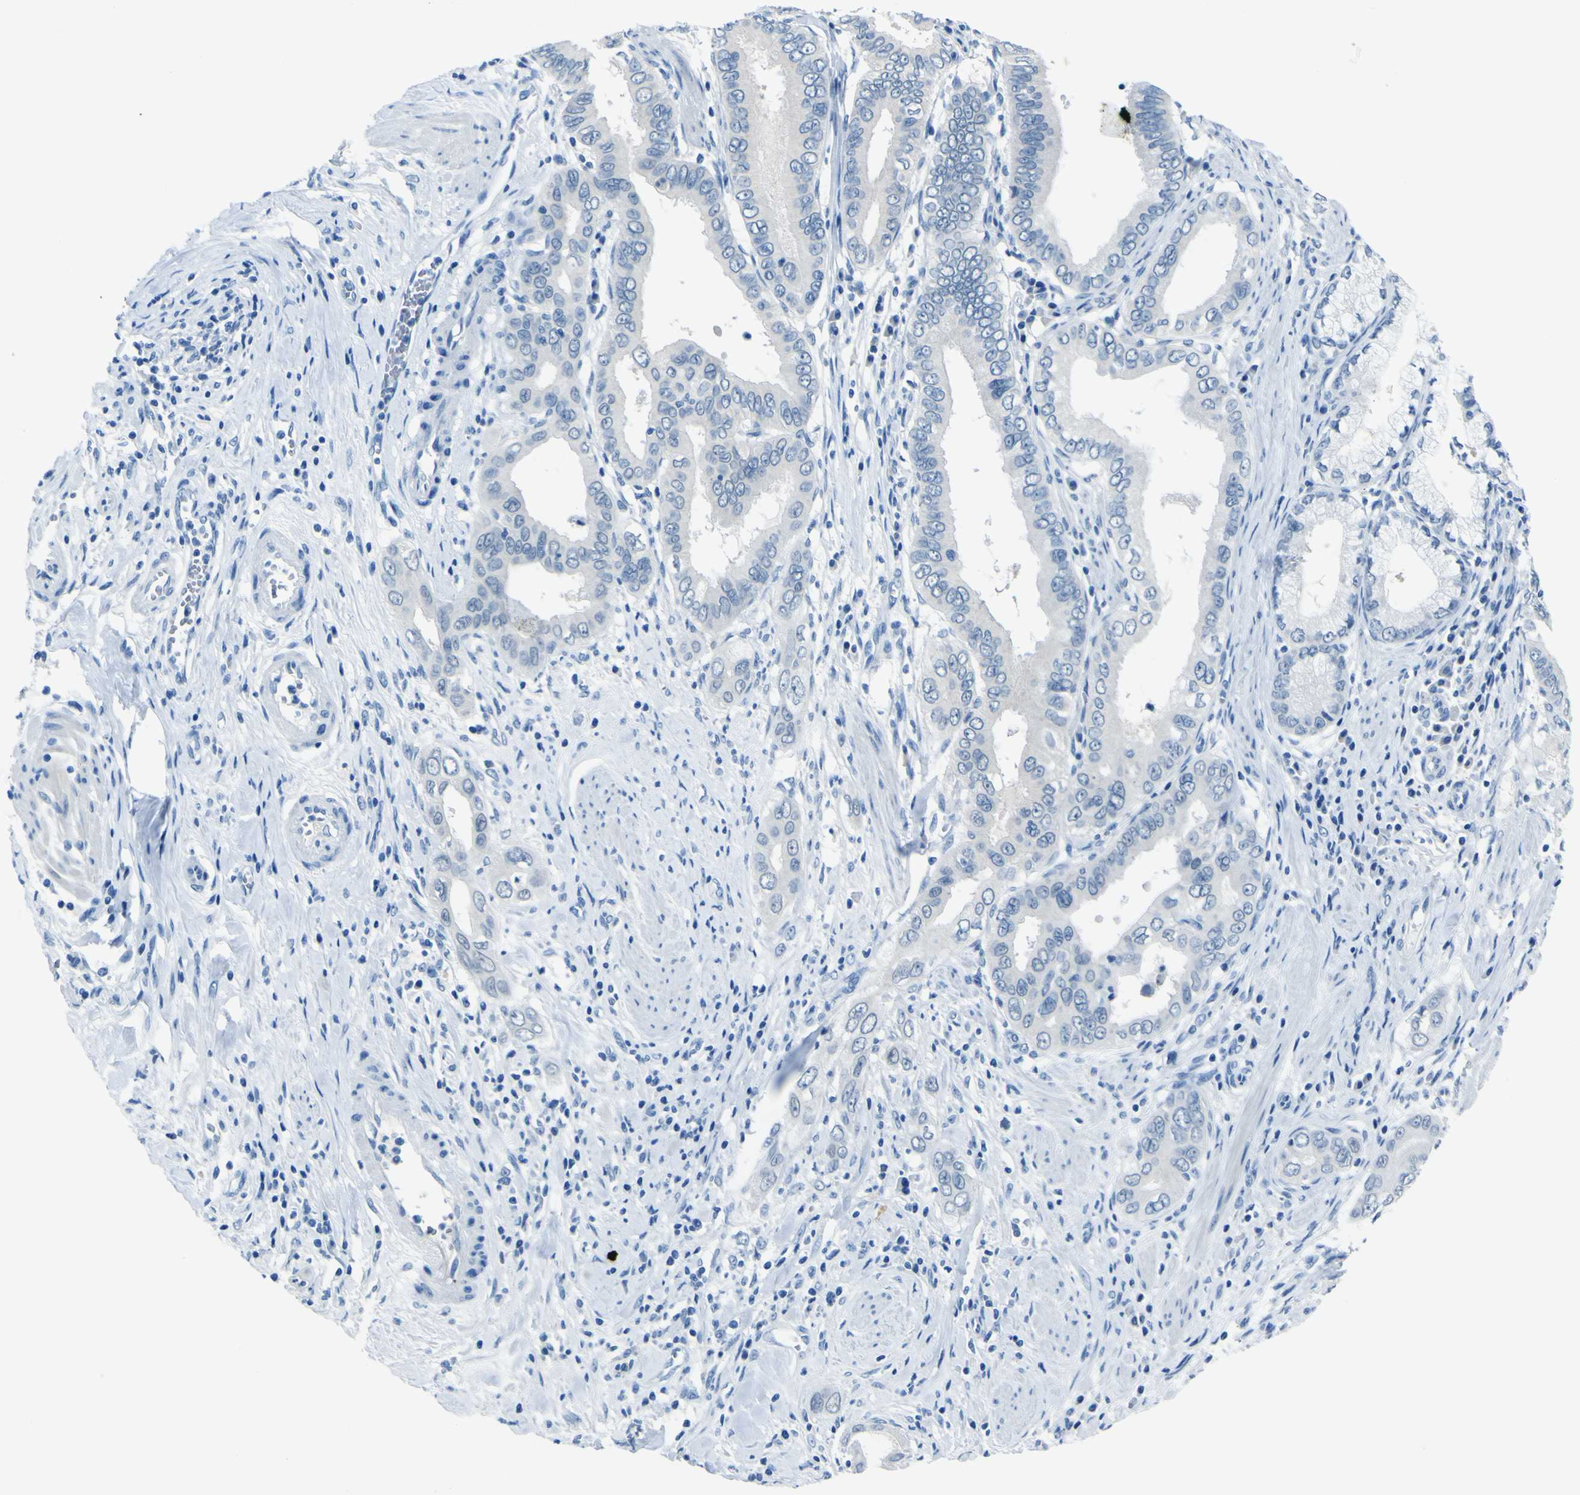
{"staining": {"intensity": "negative", "quantity": "none", "location": "none"}, "tissue": "pancreatic cancer", "cell_type": "Tumor cells", "image_type": "cancer", "snomed": [{"axis": "morphology", "description": "Normal tissue, NOS"}, {"axis": "topography", "description": "Lymph node"}], "caption": "This is an immunohistochemistry (IHC) photomicrograph of pancreatic cancer. There is no staining in tumor cells.", "gene": "PHKG1", "patient": {"sex": "male", "age": 50}}